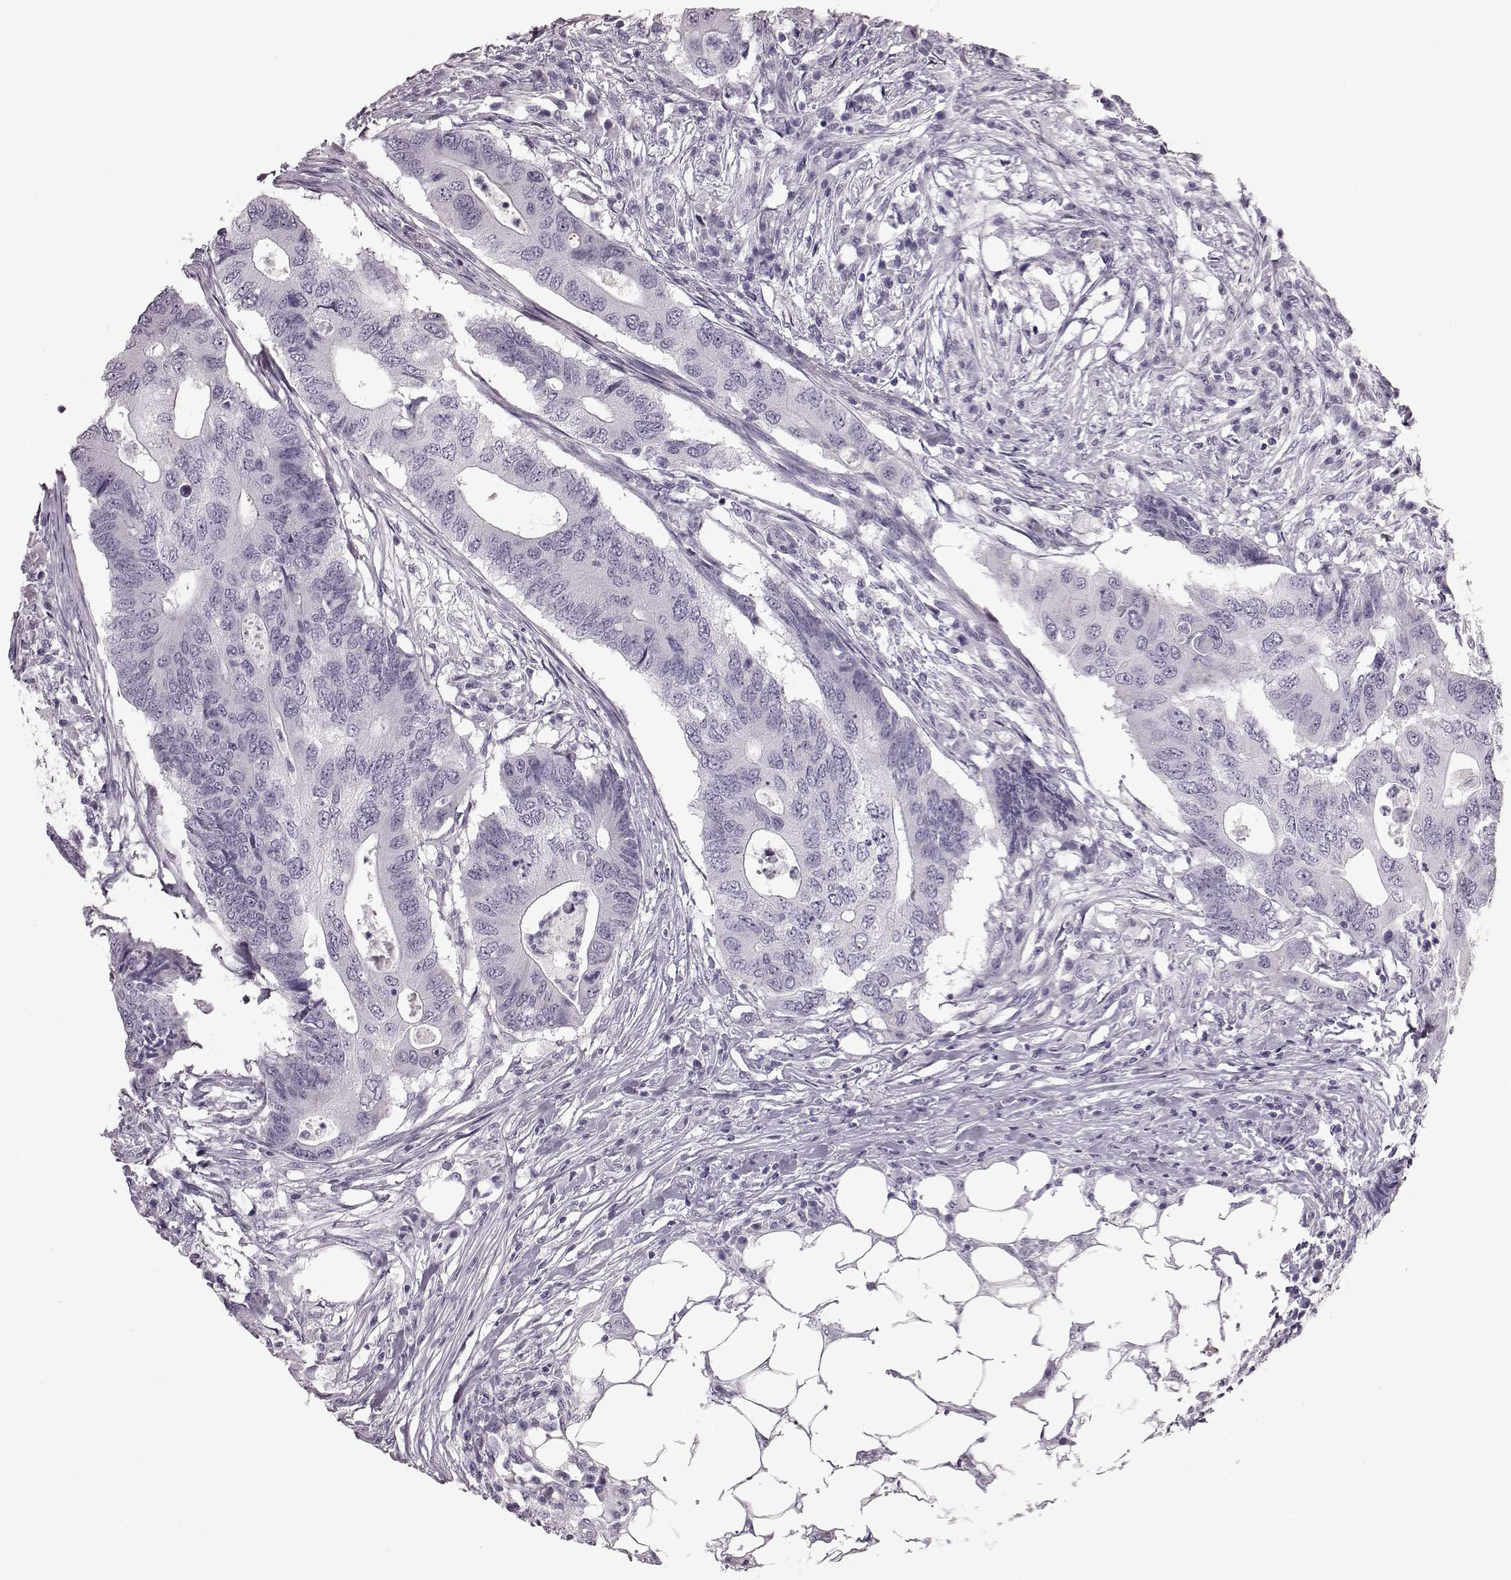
{"staining": {"intensity": "negative", "quantity": "none", "location": "none"}, "tissue": "colorectal cancer", "cell_type": "Tumor cells", "image_type": "cancer", "snomed": [{"axis": "morphology", "description": "Adenocarcinoma, NOS"}, {"axis": "topography", "description": "Colon"}], "caption": "This is a micrograph of immunohistochemistry (IHC) staining of adenocarcinoma (colorectal), which shows no positivity in tumor cells. (Stains: DAB (3,3'-diaminobenzidine) IHC with hematoxylin counter stain, Microscopy: brightfield microscopy at high magnification).", "gene": "CRYBA2", "patient": {"sex": "male", "age": 71}}